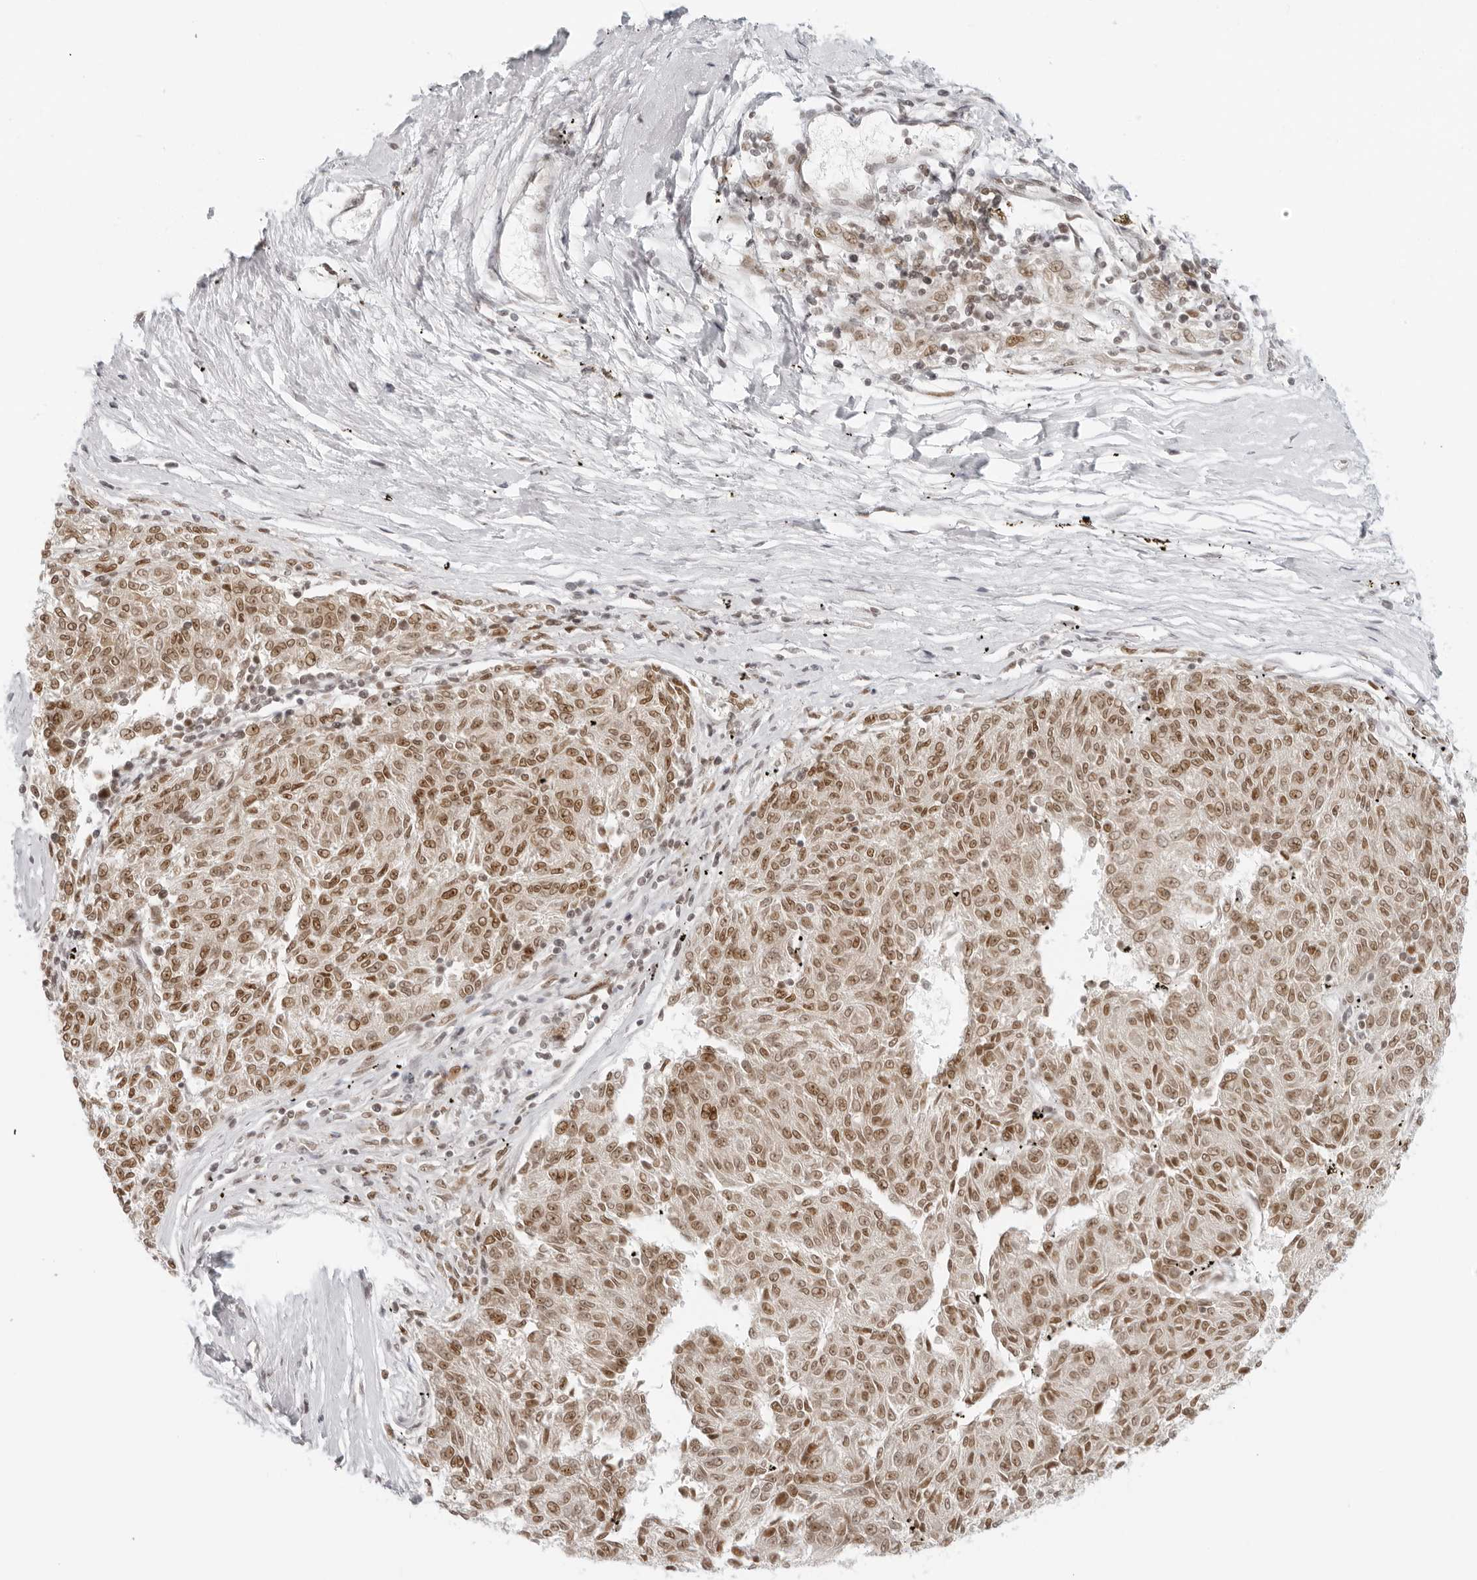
{"staining": {"intensity": "moderate", "quantity": ">75%", "location": "nuclear"}, "tissue": "melanoma", "cell_type": "Tumor cells", "image_type": "cancer", "snomed": [{"axis": "morphology", "description": "Malignant melanoma, NOS"}, {"axis": "topography", "description": "Skin"}], "caption": "Malignant melanoma stained for a protein (brown) exhibits moderate nuclear positive positivity in about >75% of tumor cells.", "gene": "RCC1", "patient": {"sex": "female", "age": 72}}